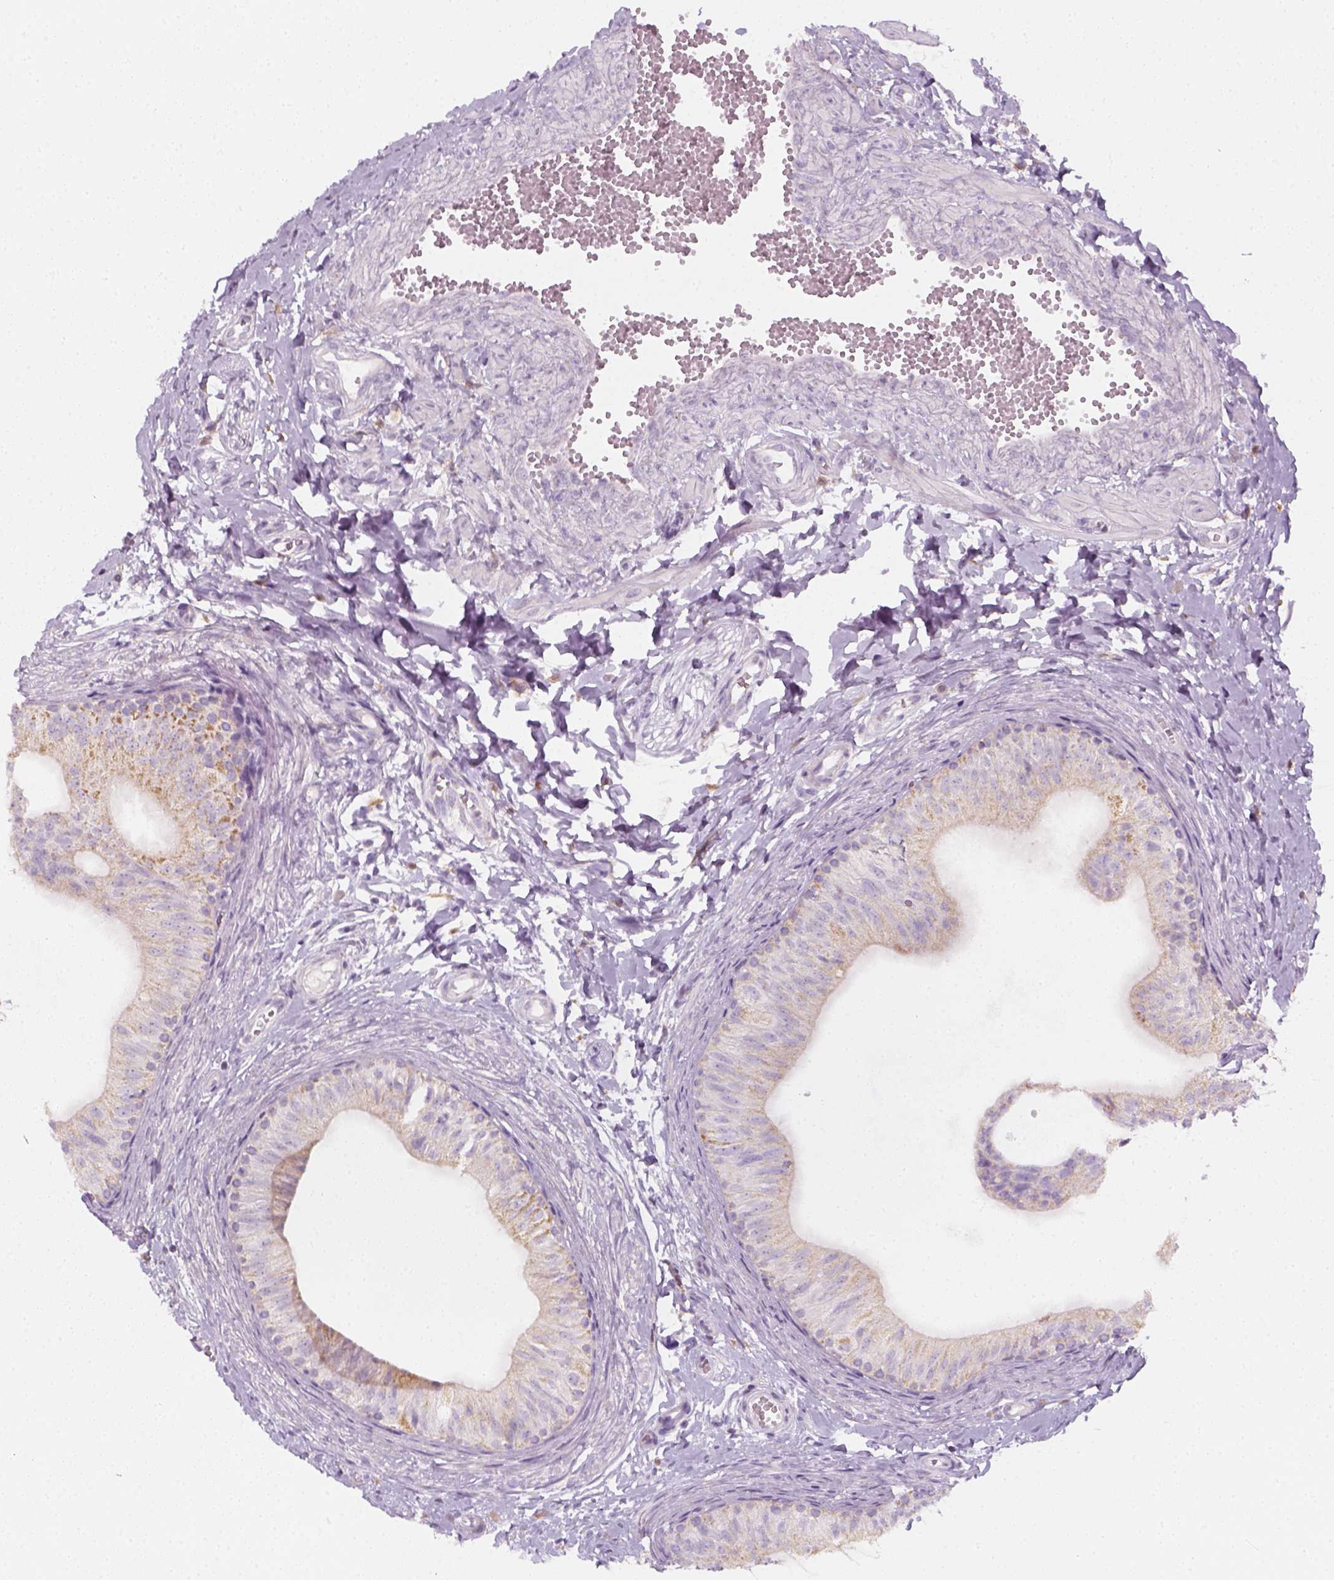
{"staining": {"intensity": "weak", "quantity": "<25%", "location": "cytoplasmic/membranous"}, "tissue": "epididymis", "cell_type": "Glandular cells", "image_type": "normal", "snomed": [{"axis": "morphology", "description": "Normal tissue, NOS"}, {"axis": "topography", "description": "Epididymis"}], "caption": "DAB (3,3'-diaminobenzidine) immunohistochemical staining of benign human epididymis shows no significant staining in glandular cells.", "gene": "AWAT2", "patient": {"sex": "male", "age": 22}}